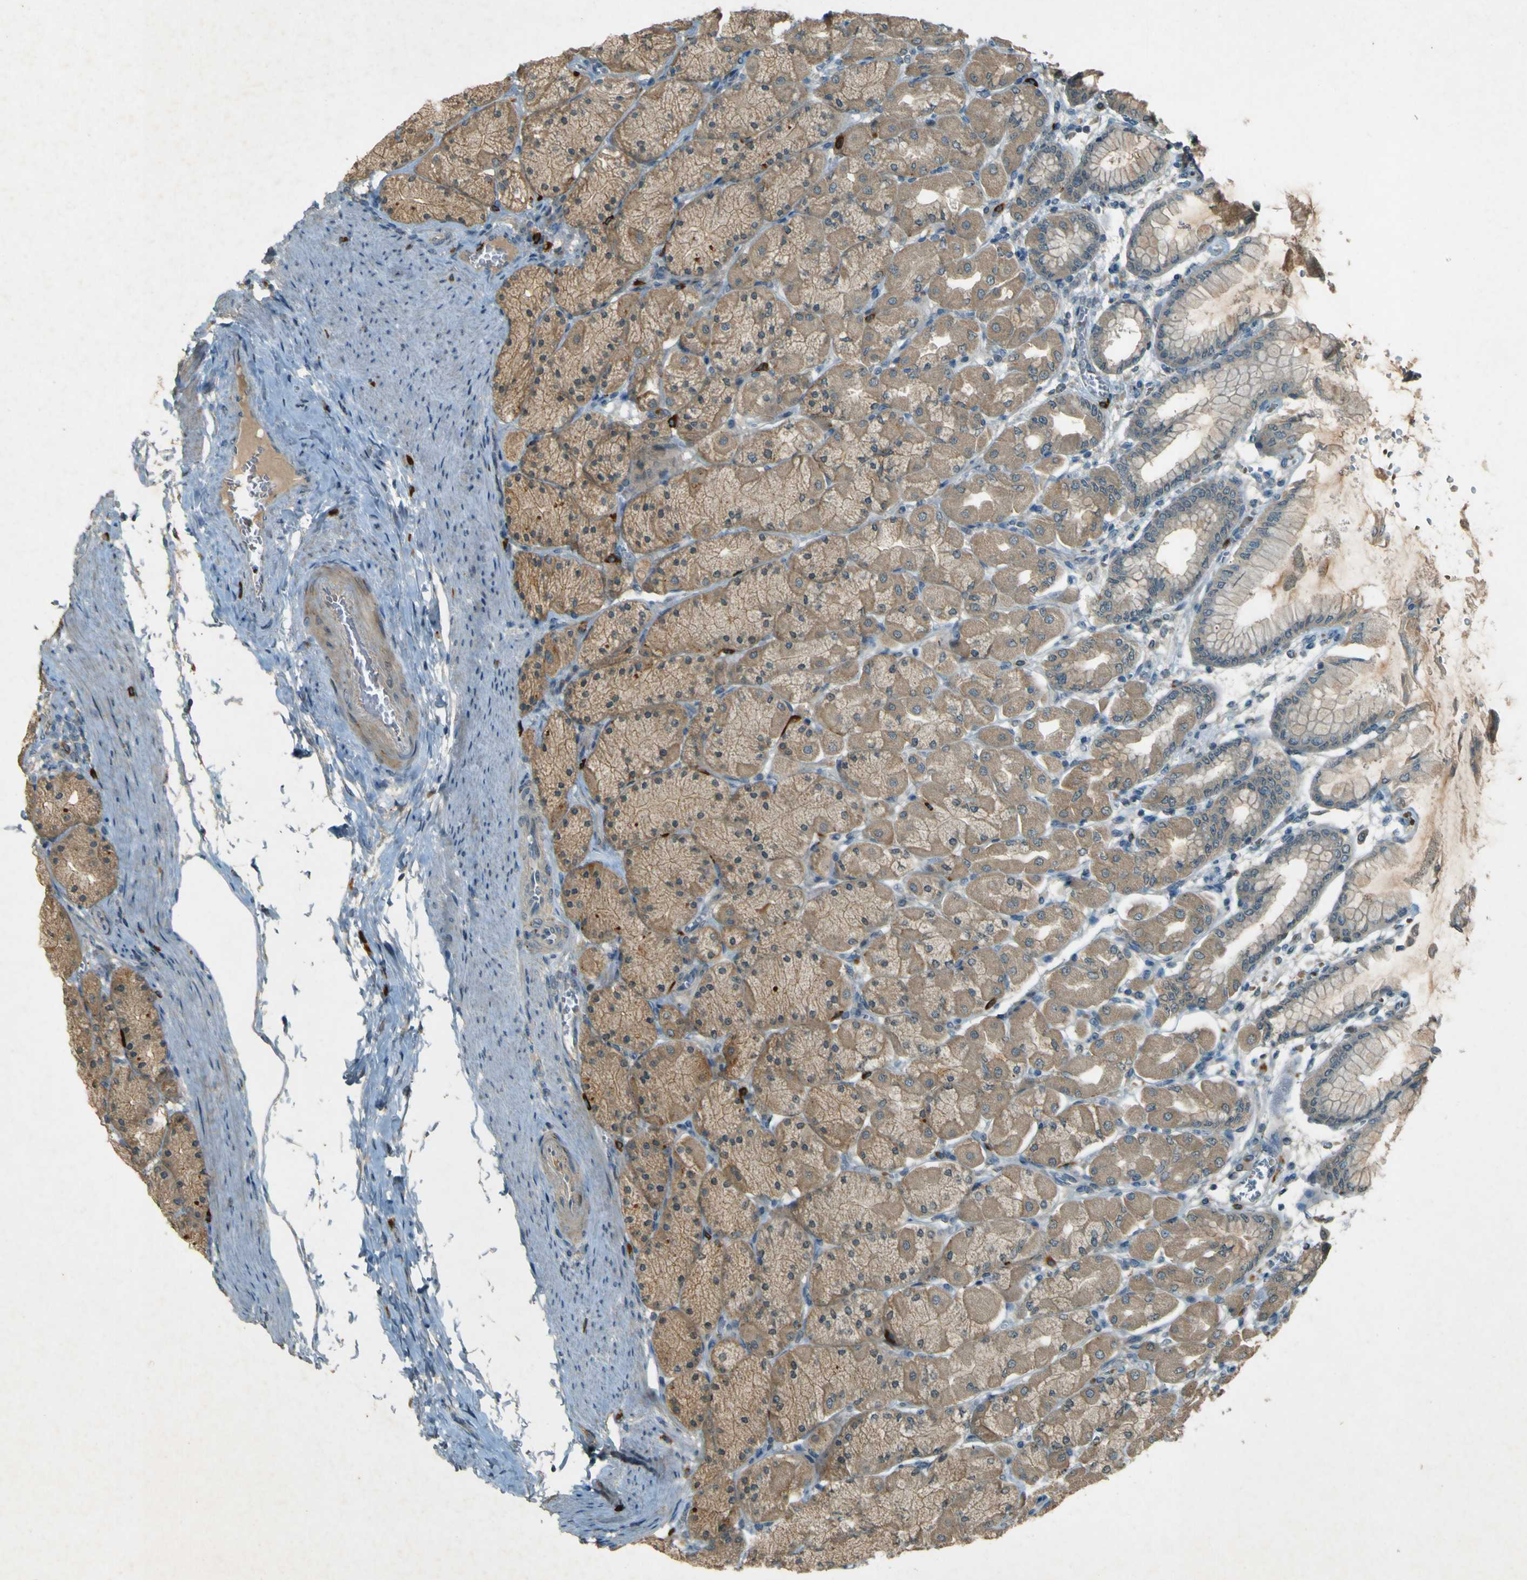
{"staining": {"intensity": "moderate", "quantity": ">75%", "location": "cytoplasmic/membranous,nuclear"}, "tissue": "stomach", "cell_type": "Glandular cells", "image_type": "normal", "snomed": [{"axis": "morphology", "description": "Normal tissue, NOS"}, {"axis": "topography", "description": "Stomach, upper"}], "caption": "An immunohistochemistry image of normal tissue is shown. Protein staining in brown shows moderate cytoplasmic/membranous,nuclear positivity in stomach within glandular cells.", "gene": "MPDZ", "patient": {"sex": "female", "age": 56}}